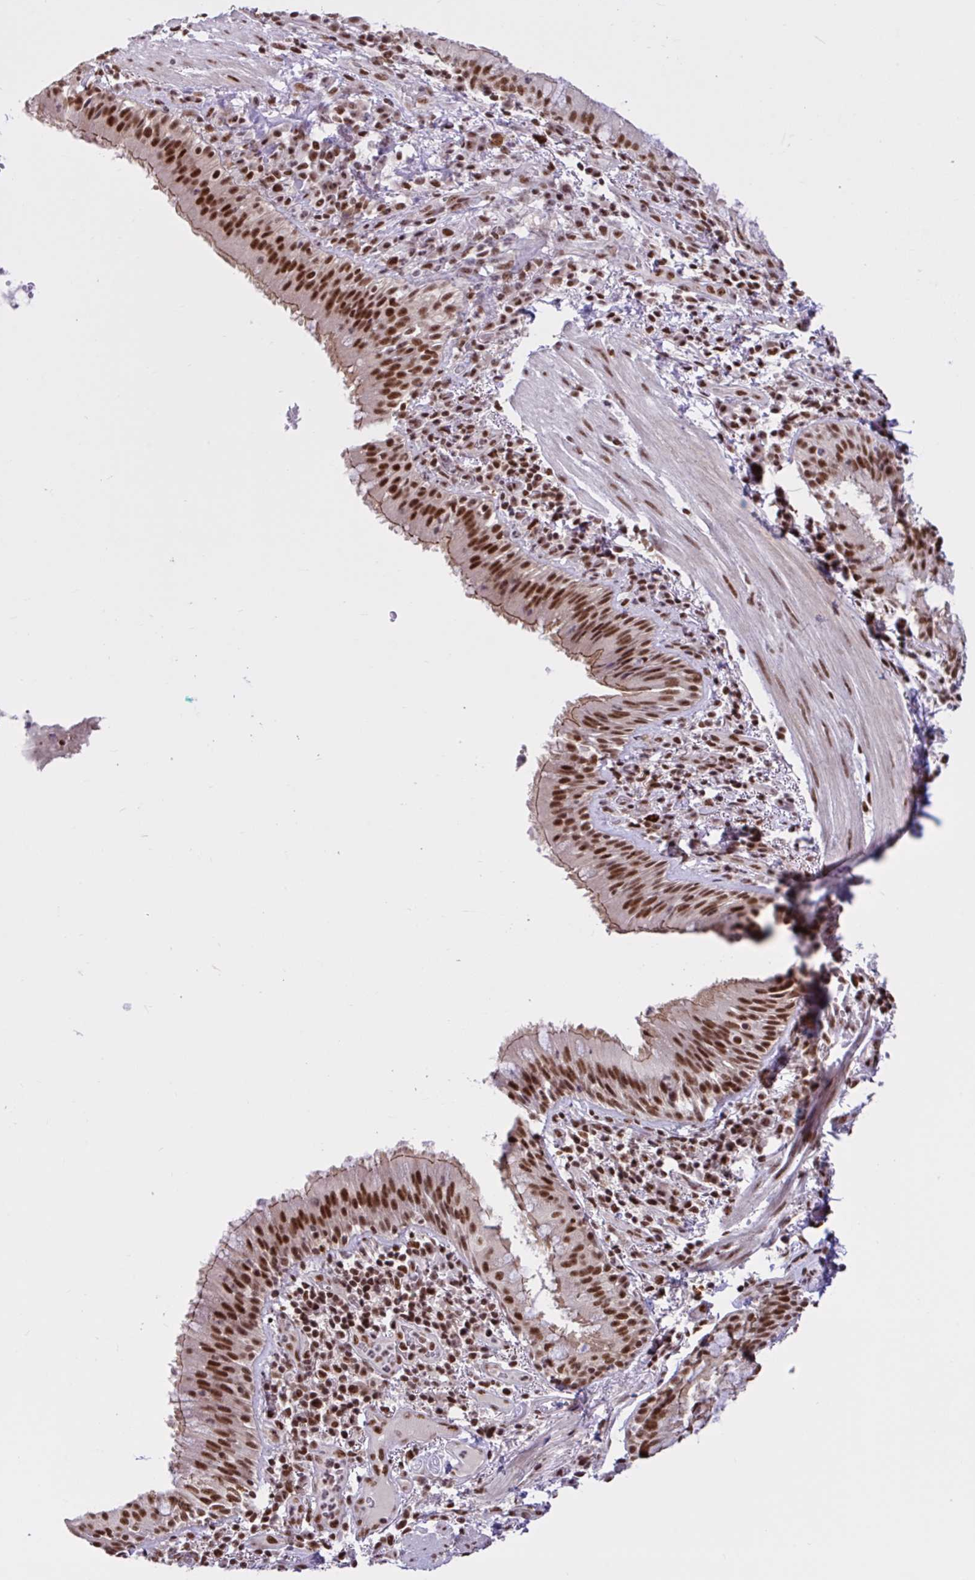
{"staining": {"intensity": "strong", "quantity": ">75%", "location": "nuclear"}, "tissue": "bronchus", "cell_type": "Respiratory epithelial cells", "image_type": "normal", "snomed": [{"axis": "morphology", "description": "Normal tissue, NOS"}, {"axis": "topography", "description": "Cartilage tissue"}, {"axis": "topography", "description": "Bronchus"}], "caption": "Immunohistochemical staining of unremarkable bronchus exhibits >75% levels of strong nuclear protein positivity in approximately >75% of respiratory epithelial cells.", "gene": "CCDC12", "patient": {"sex": "male", "age": 56}}